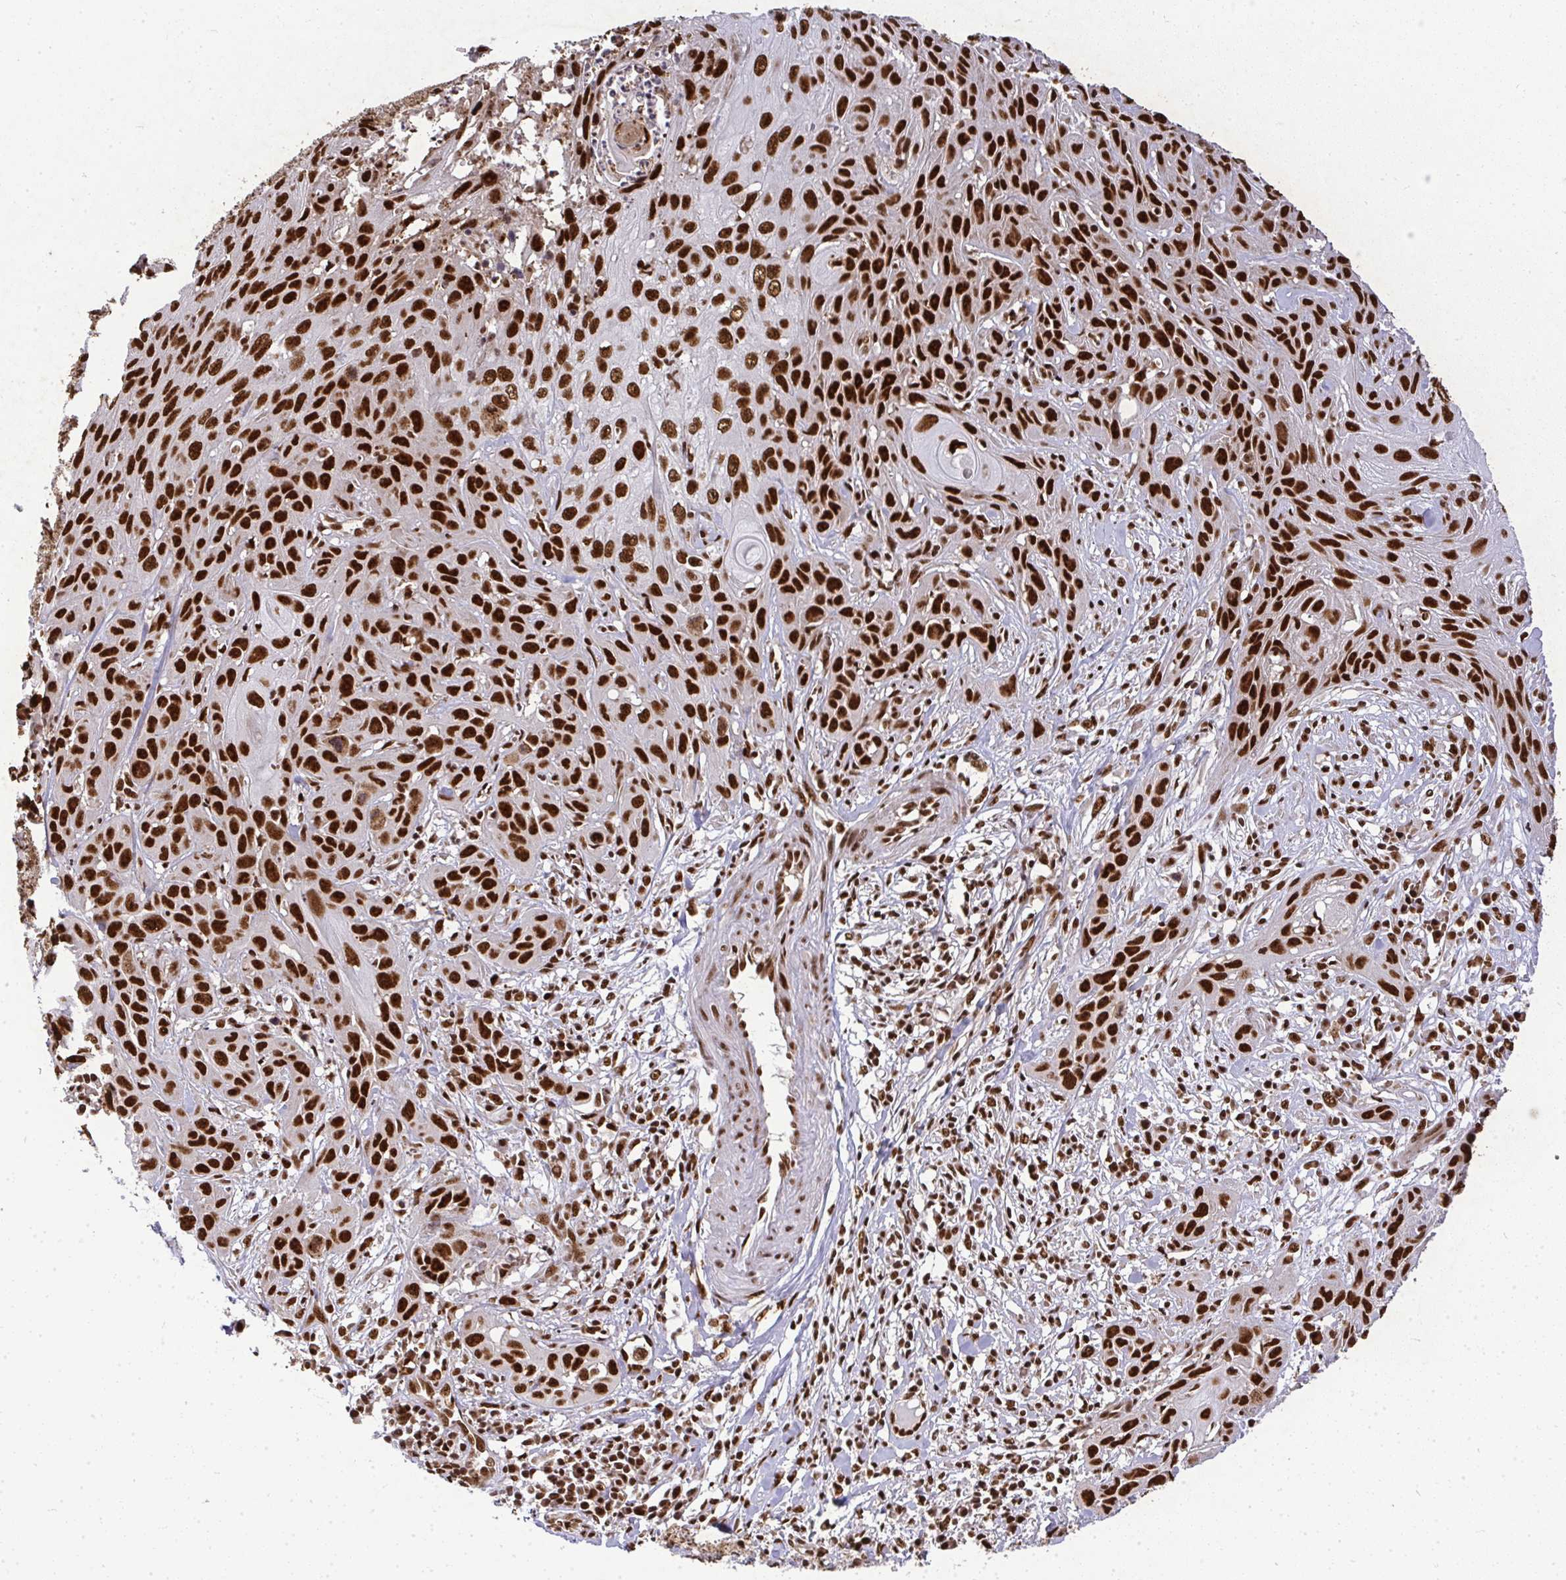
{"staining": {"intensity": "strong", "quantity": ">75%", "location": "nuclear"}, "tissue": "skin cancer", "cell_type": "Tumor cells", "image_type": "cancer", "snomed": [{"axis": "morphology", "description": "Squamous cell carcinoma, NOS"}, {"axis": "topography", "description": "Skin"}, {"axis": "topography", "description": "Vulva"}], "caption": "Immunohistochemistry (IHC) of skin cancer (squamous cell carcinoma) reveals high levels of strong nuclear positivity in approximately >75% of tumor cells.", "gene": "U2AF1", "patient": {"sex": "female", "age": 83}}